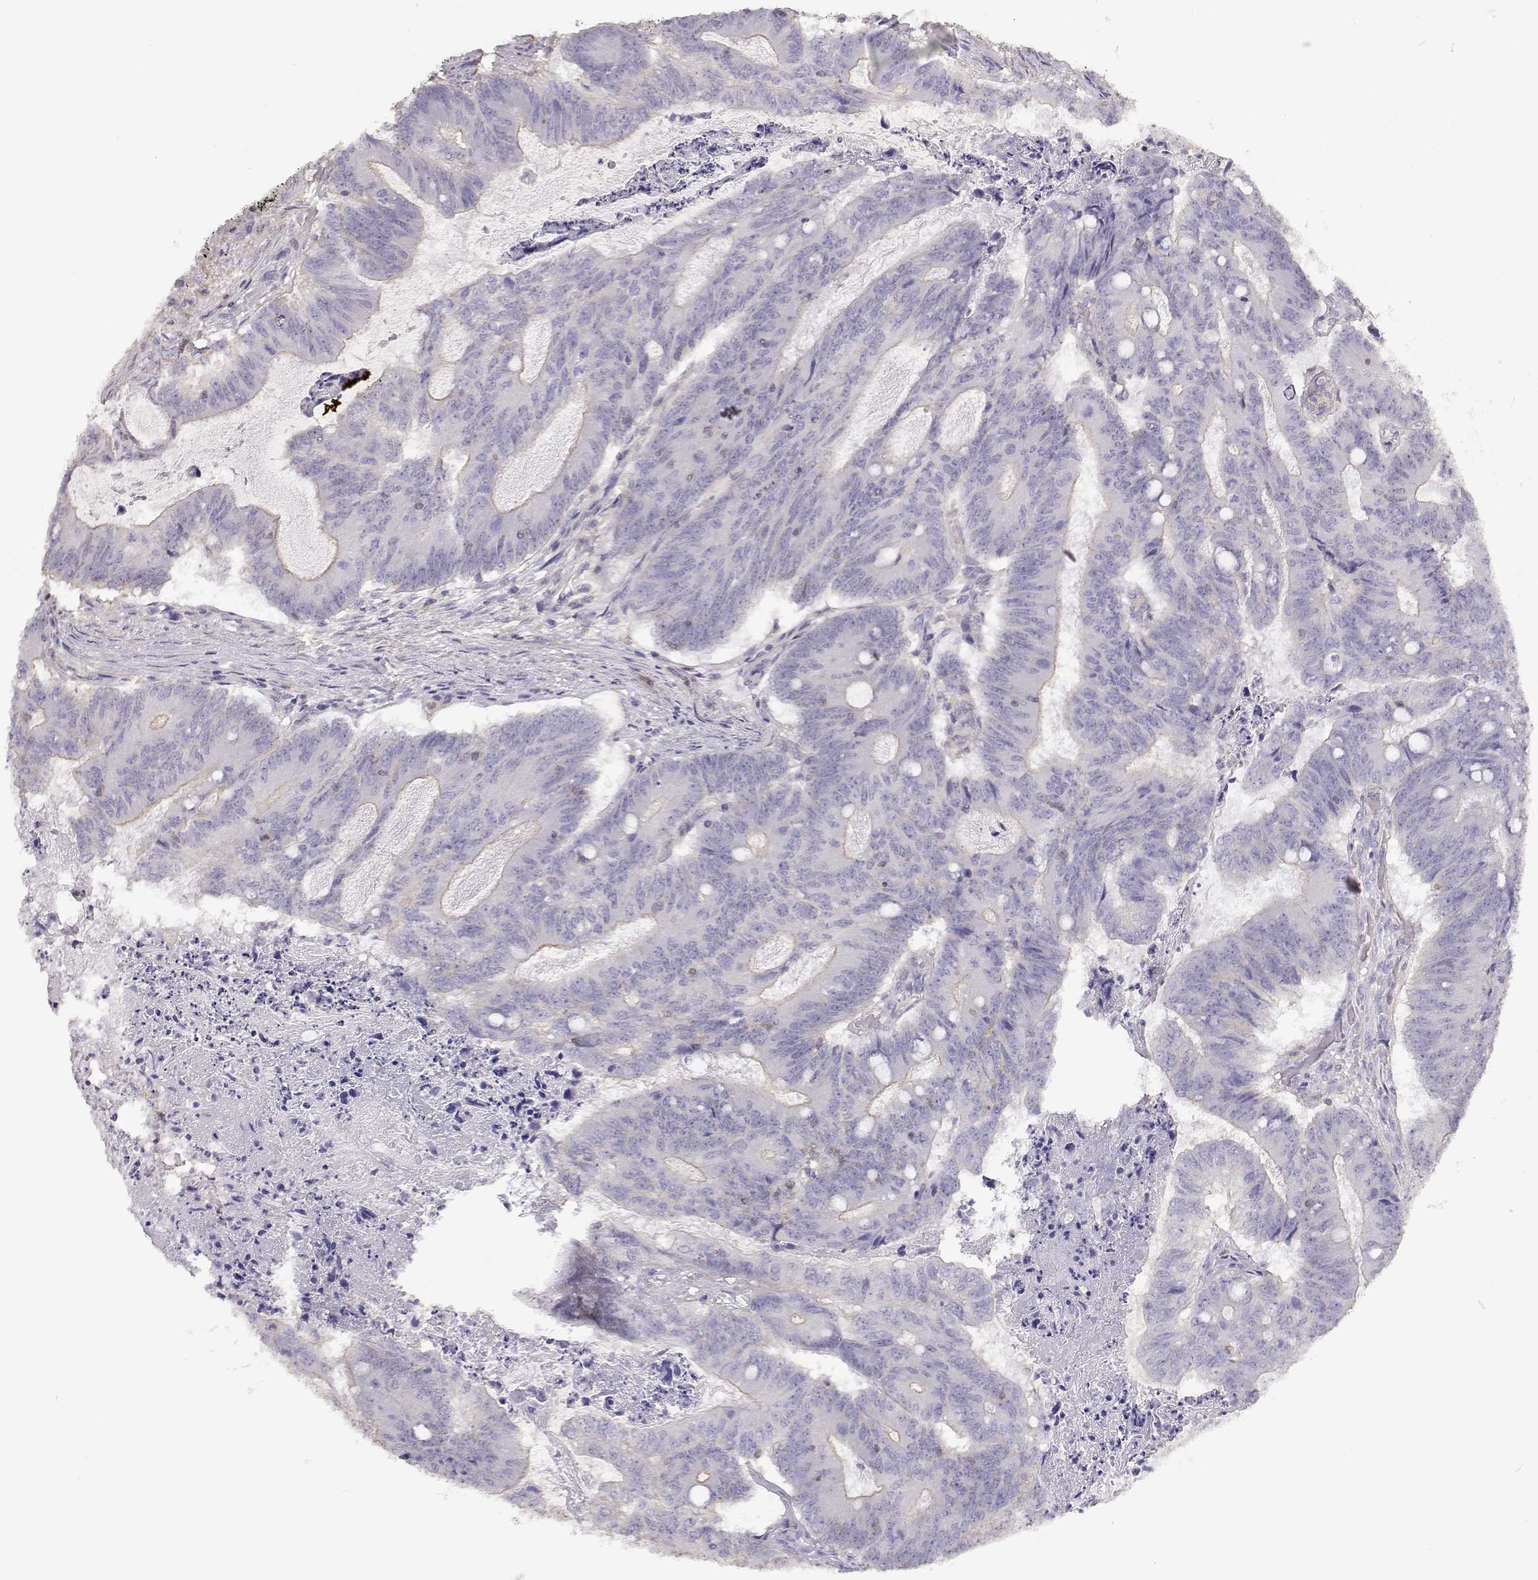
{"staining": {"intensity": "weak", "quantity": "<25%", "location": "cytoplasmic/membranous"}, "tissue": "colorectal cancer", "cell_type": "Tumor cells", "image_type": "cancer", "snomed": [{"axis": "morphology", "description": "Adenocarcinoma, NOS"}, {"axis": "topography", "description": "Colon"}], "caption": "High power microscopy image of an immunohistochemistry photomicrograph of colorectal cancer (adenocarcinoma), revealing no significant positivity in tumor cells.", "gene": "DAPL1", "patient": {"sex": "female", "age": 70}}